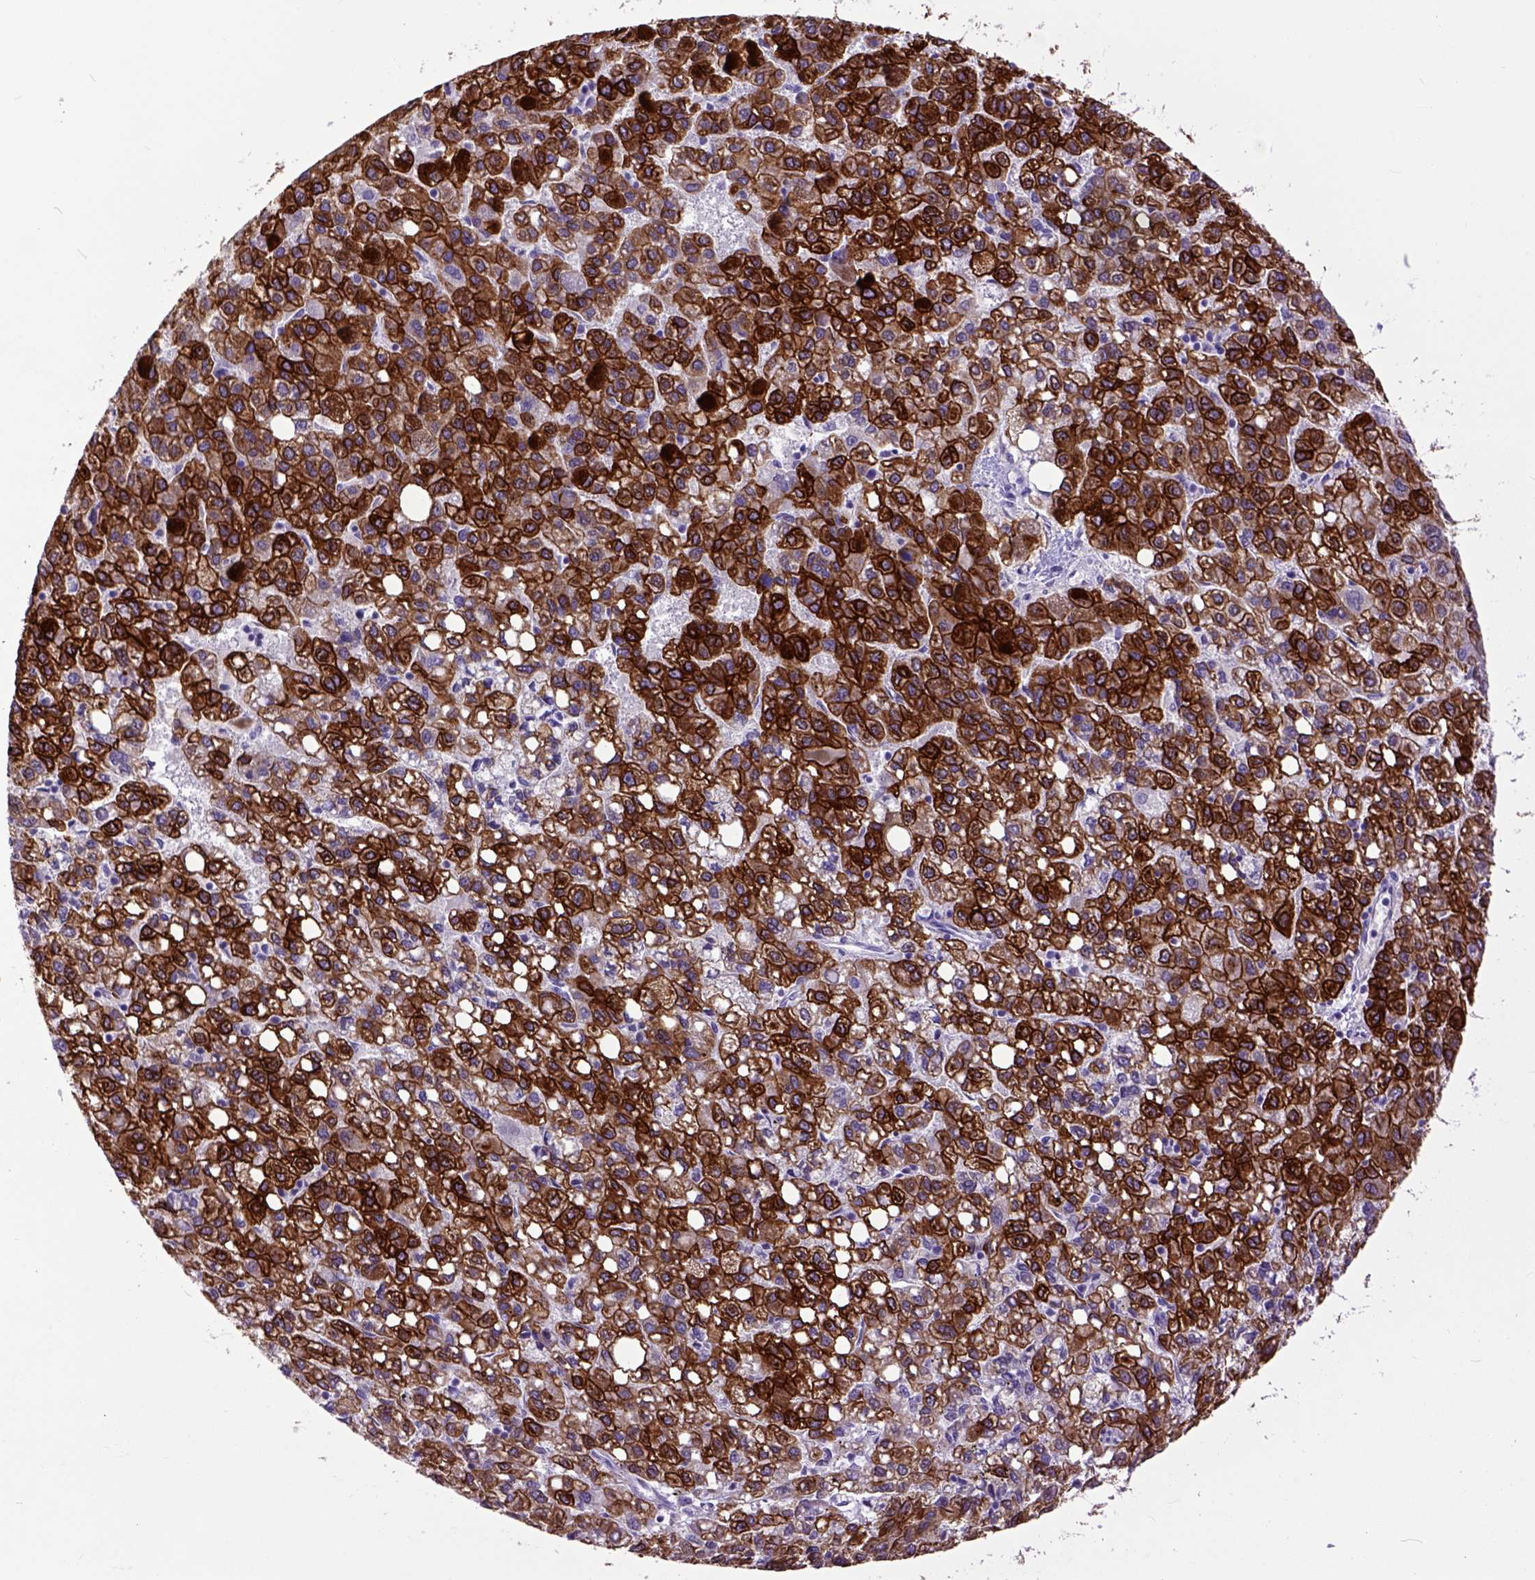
{"staining": {"intensity": "strong", "quantity": ">75%", "location": "cytoplasmic/membranous"}, "tissue": "liver cancer", "cell_type": "Tumor cells", "image_type": "cancer", "snomed": [{"axis": "morphology", "description": "Carcinoma, Hepatocellular, NOS"}, {"axis": "topography", "description": "Liver"}], "caption": "Hepatocellular carcinoma (liver) stained for a protein (brown) reveals strong cytoplasmic/membranous positive staining in about >75% of tumor cells.", "gene": "RAB25", "patient": {"sex": "female", "age": 82}}